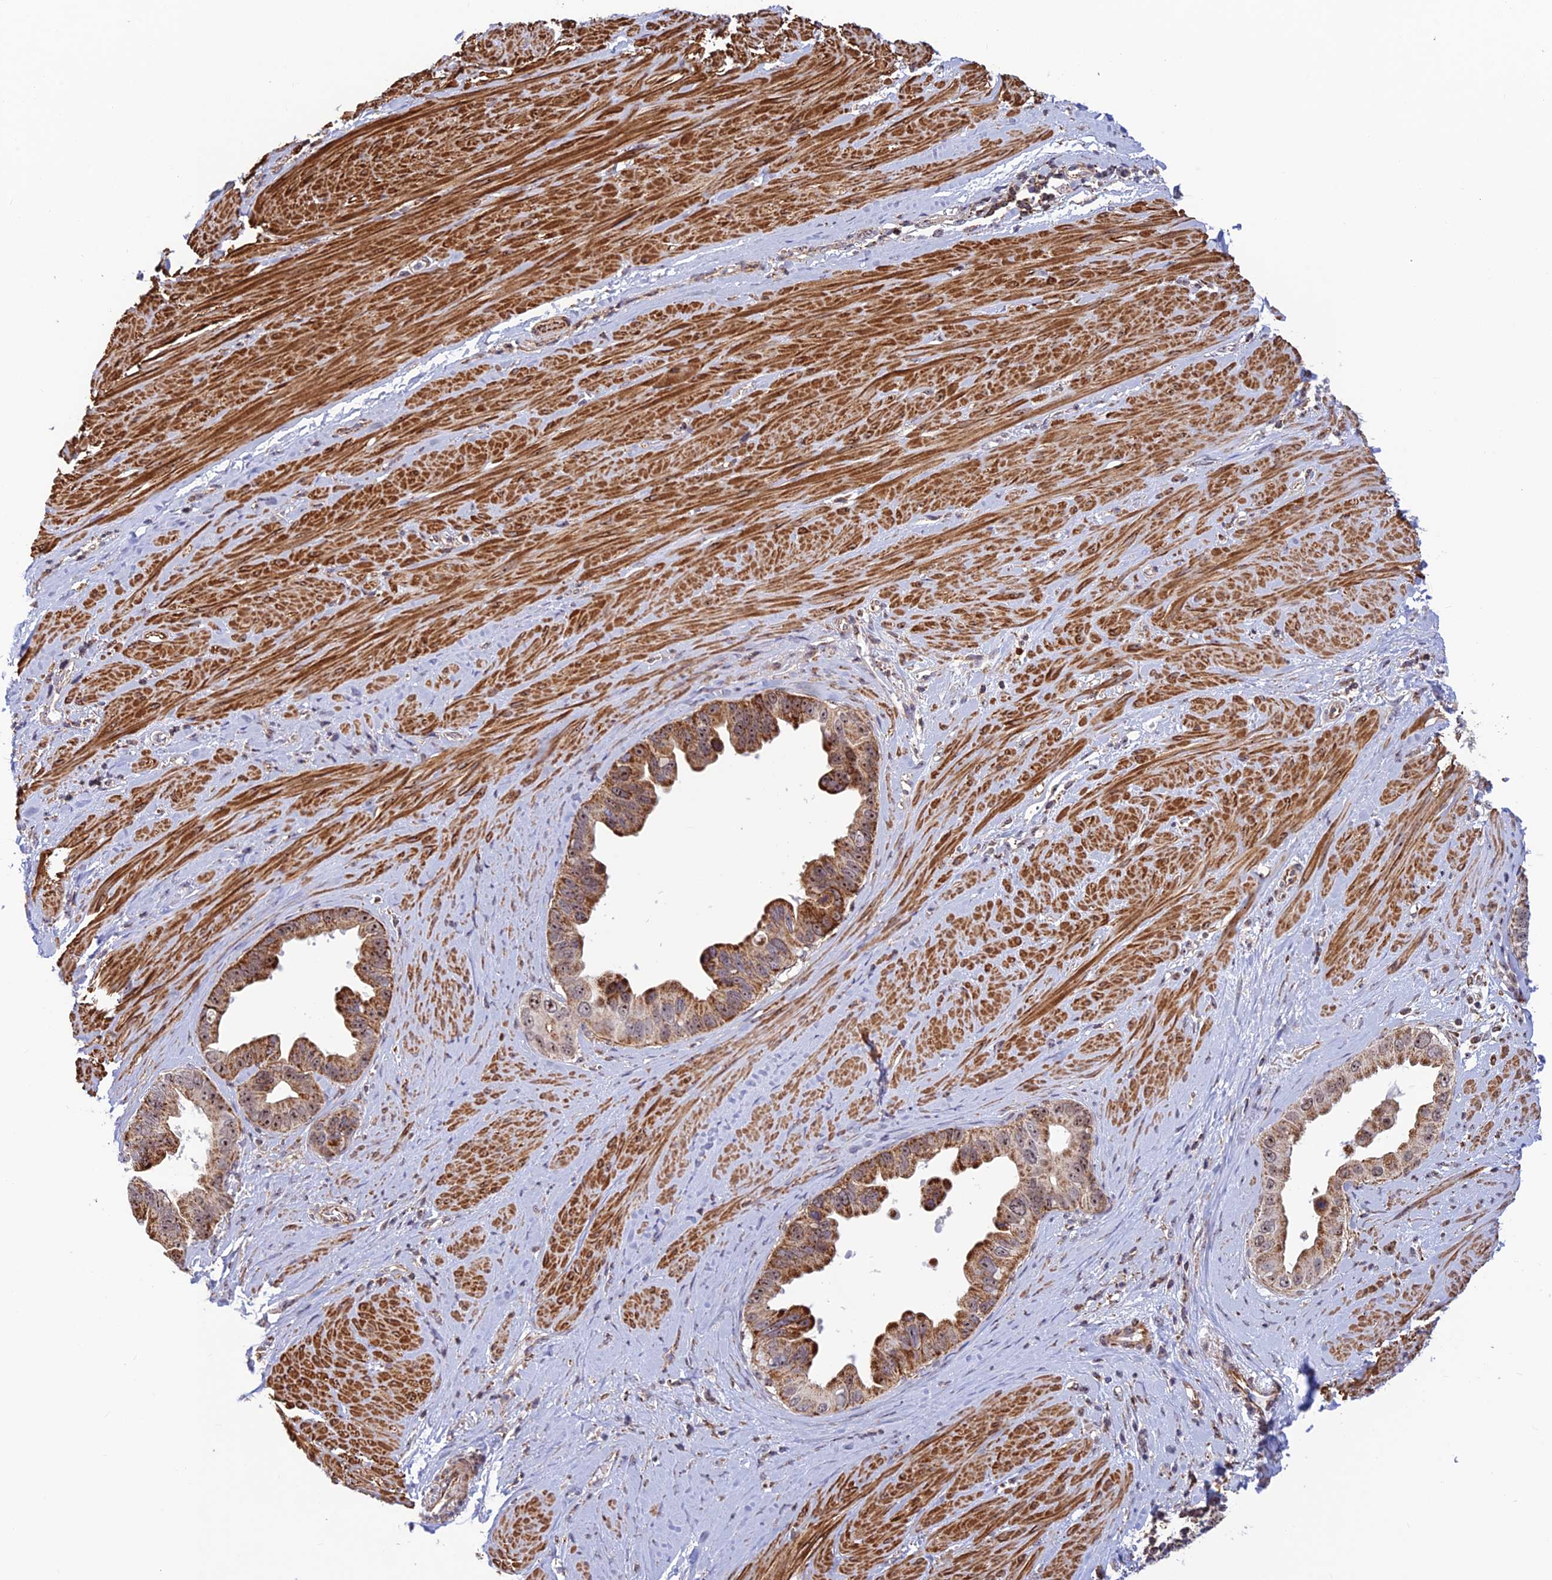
{"staining": {"intensity": "moderate", "quantity": ">75%", "location": "cytoplasmic/membranous,nuclear"}, "tissue": "pancreatic cancer", "cell_type": "Tumor cells", "image_type": "cancer", "snomed": [{"axis": "morphology", "description": "Adenocarcinoma, NOS"}, {"axis": "topography", "description": "Pancreas"}], "caption": "Moderate cytoplasmic/membranous and nuclear staining is appreciated in about >75% of tumor cells in pancreatic cancer (adenocarcinoma).", "gene": "POLR1G", "patient": {"sex": "female", "age": 56}}